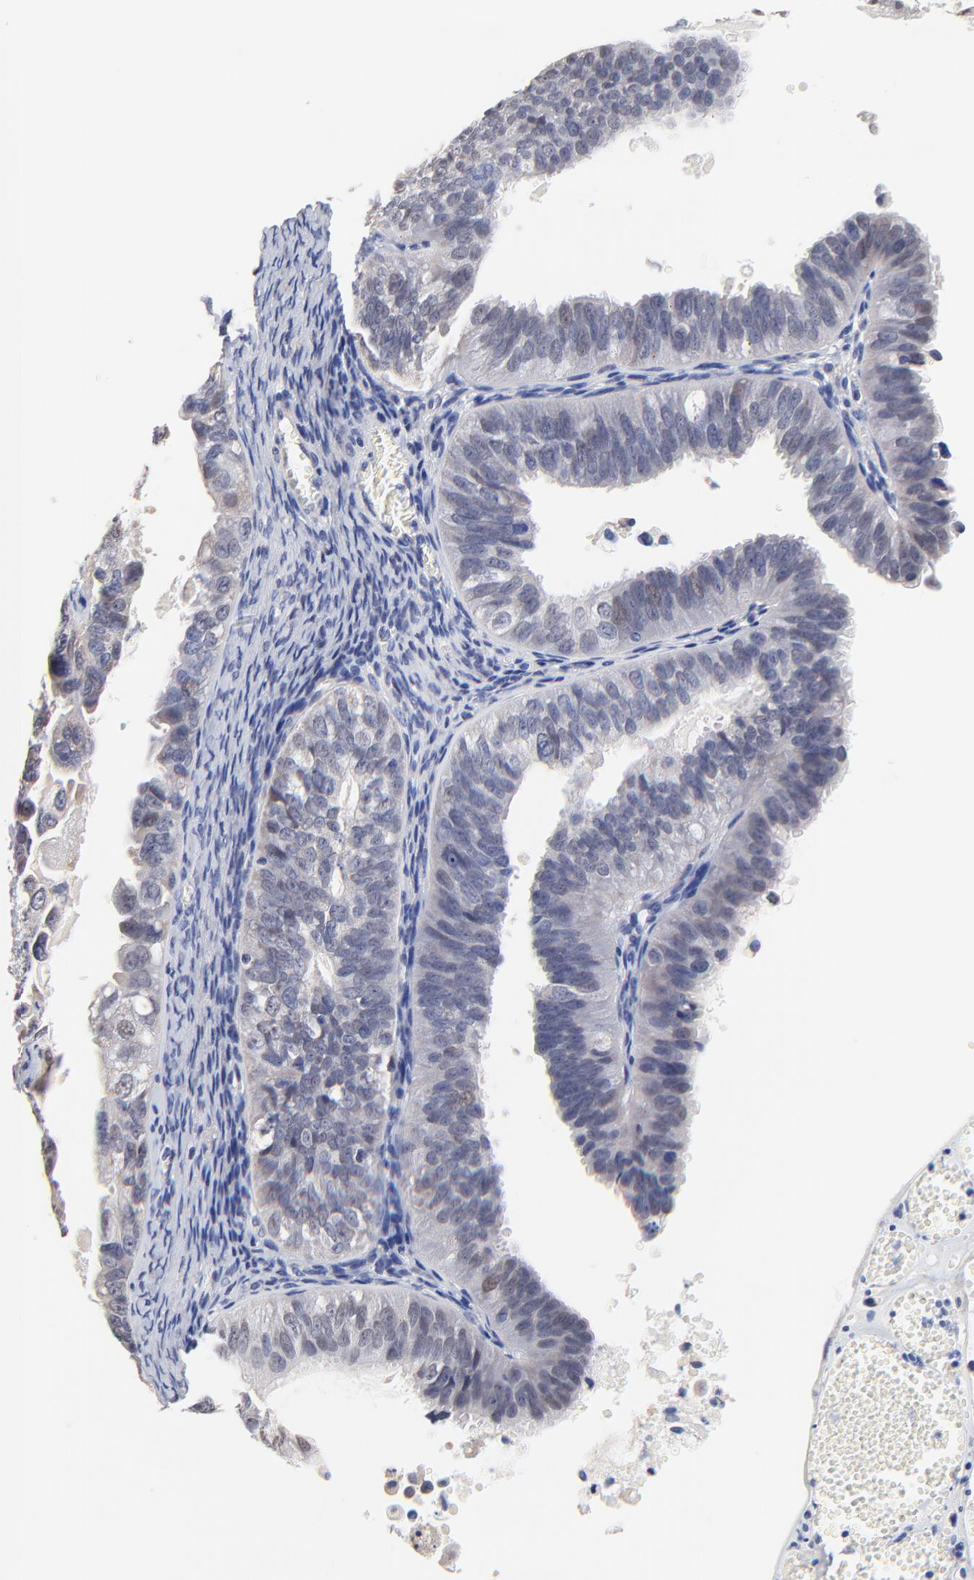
{"staining": {"intensity": "weak", "quantity": "<25%", "location": "nuclear"}, "tissue": "ovarian cancer", "cell_type": "Tumor cells", "image_type": "cancer", "snomed": [{"axis": "morphology", "description": "Carcinoma, endometroid"}, {"axis": "topography", "description": "Ovary"}], "caption": "IHC of ovarian cancer displays no expression in tumor cells.", "gene": "TWNK", "patient": {"sex": "female", "age": 85}}